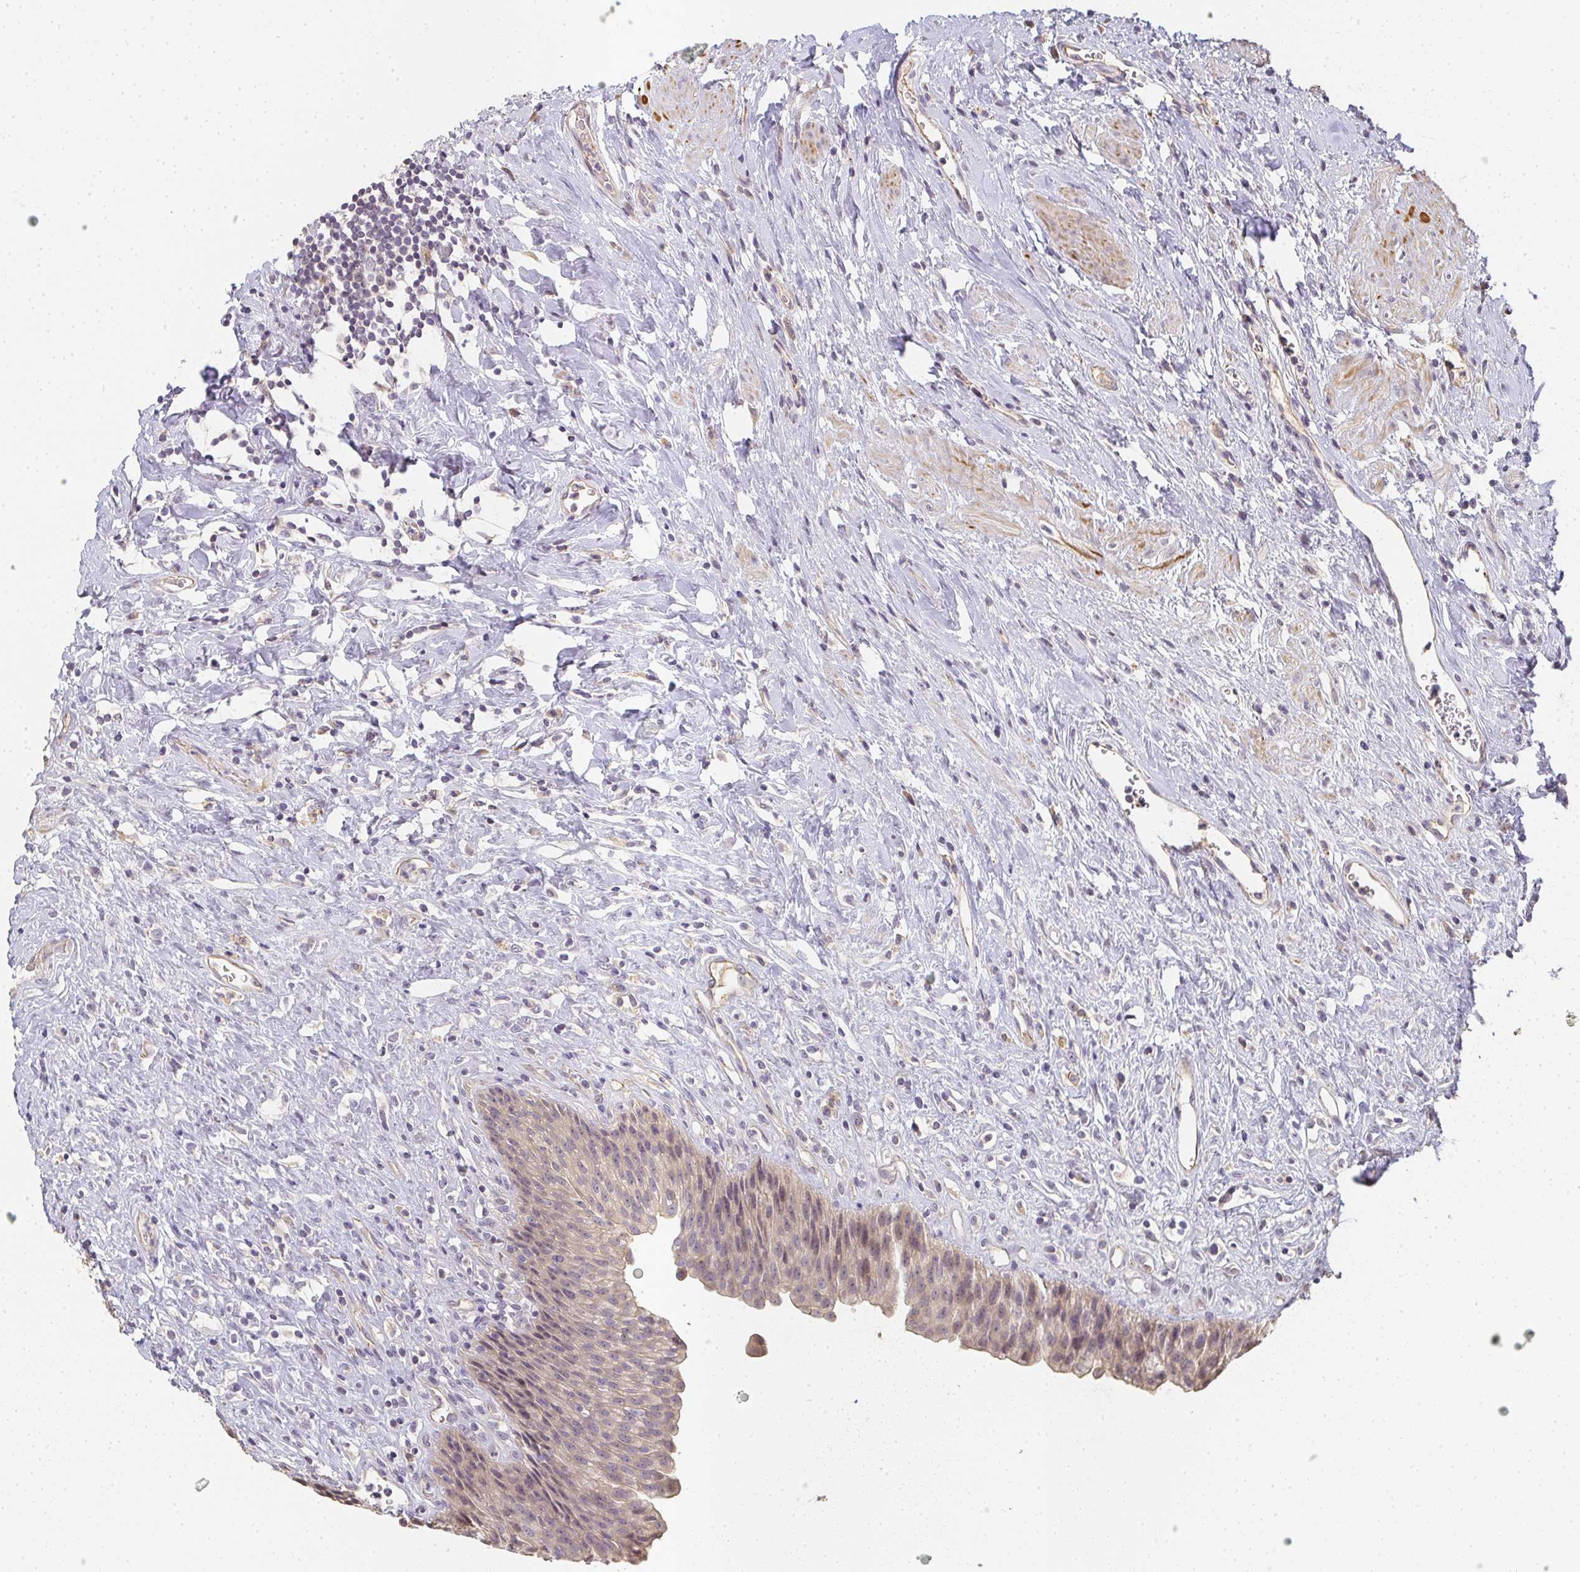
{"staining": {"intensity": "weak", "quantity": ">75%", "location": "cytoplasmic/membranous"}, "tissue": "urinary bladder", "cell_type": "Urothelial cells", "image_type": "normal", "snomed": [{"axis": "morphology", "description": "Normal tissue, NOS"}, {"axis": "topography", "description": "Urinary bladder"}], "caption": "High-magnification brightfield microscopy of benign urinary bladder stained with DAB (3,3'-diaminobenzidine) (brown) and counterstained with hematoxylin (blue). urothelial cells exhibit weak cytoplasmic/membranous positivity is identified in about>75% of cells. (DAB IHC with brightfield microscopy, high magnification).", "gene": "SLC35B3", "patient": {"sex": "female", "age": 56}}